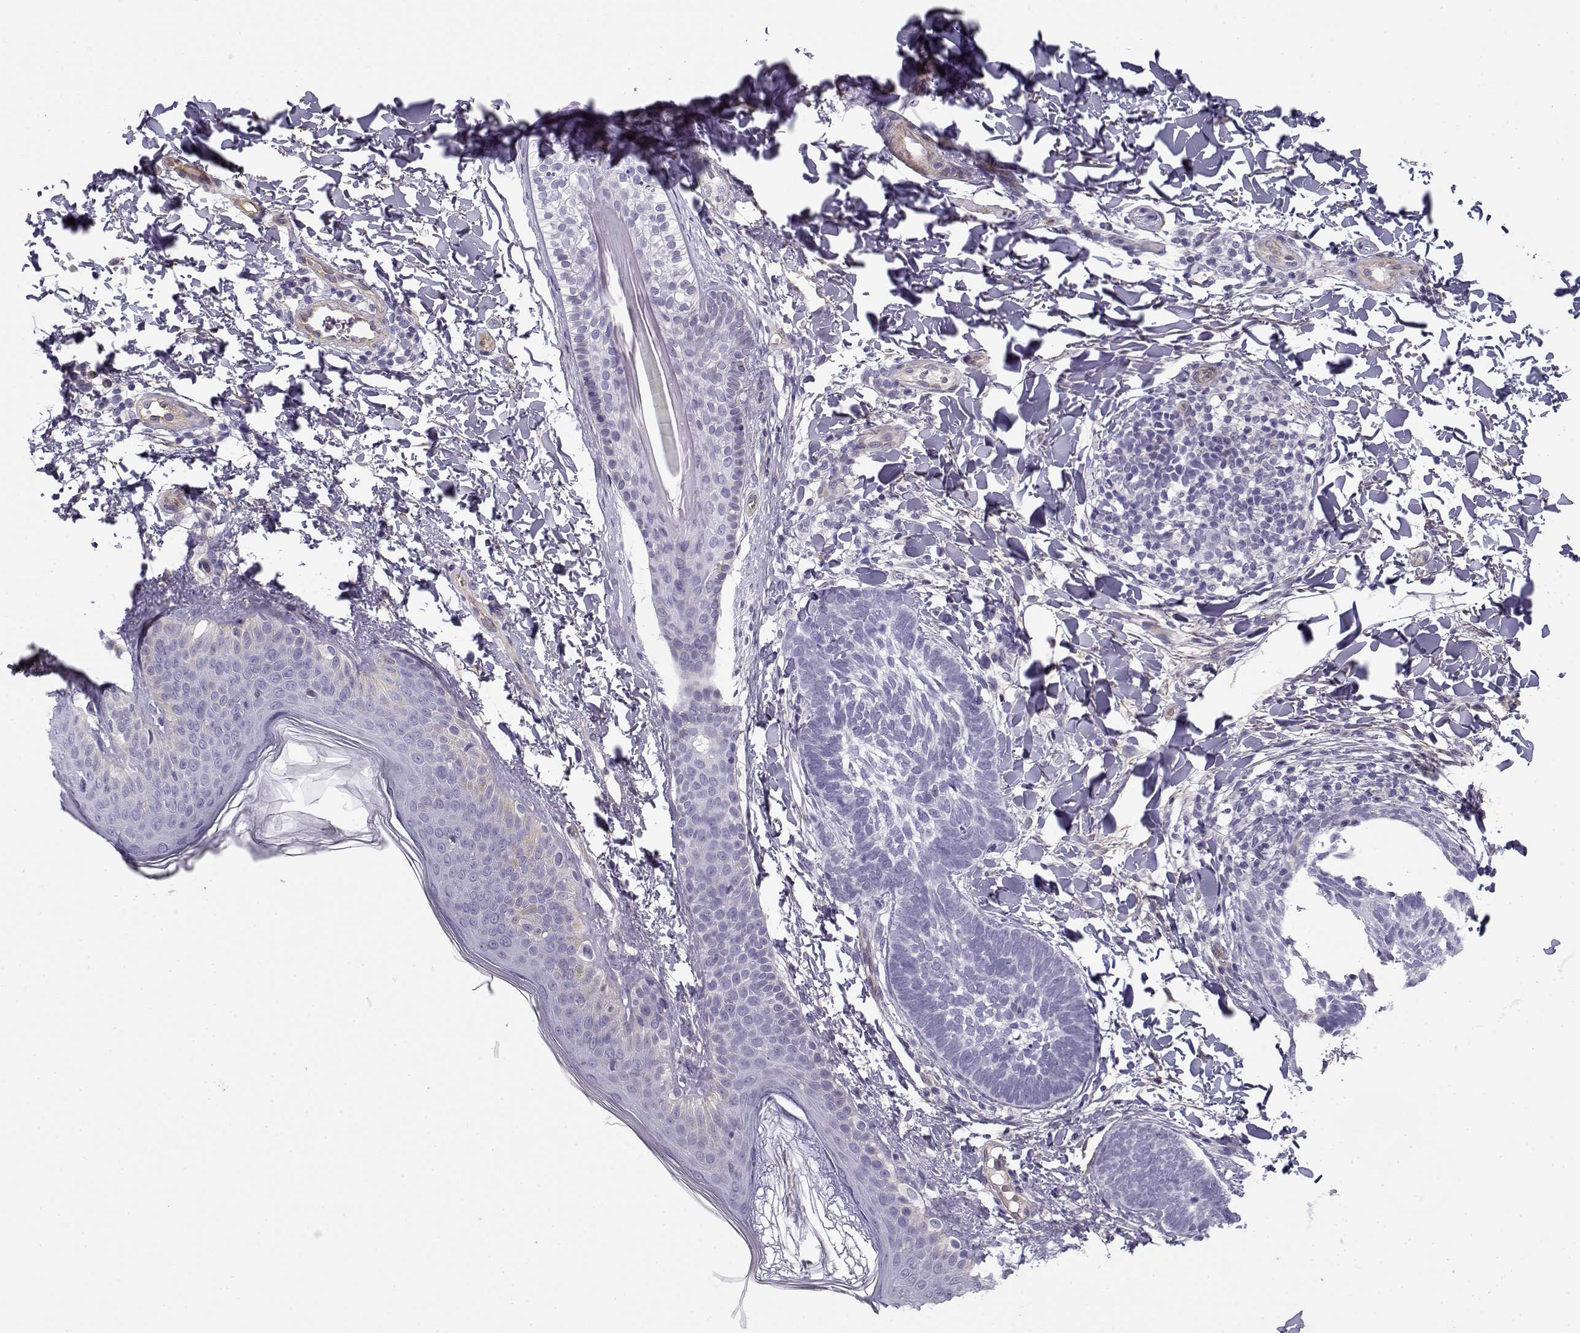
{"staining": {"intensity": "negative", "quantity": "none", "location": "none"}, "tissue": "skin cancer", "cell_type": "Tumor cells", "image_type": "cancer", "snomed": [{"axis": "morphology", "description": "Normal tissue, NOS"}, {"axis": "morphology", "description": "Basal cell carcinoma"}, {"axis": "topography", "description": "Skin"}], "caption": "The photomicrograph demonstrates no significant staining in tumor cells of skin basal cell carcinoma.", "gene": "MYO1A", "patient": {"sex": "male", "age": 46}}